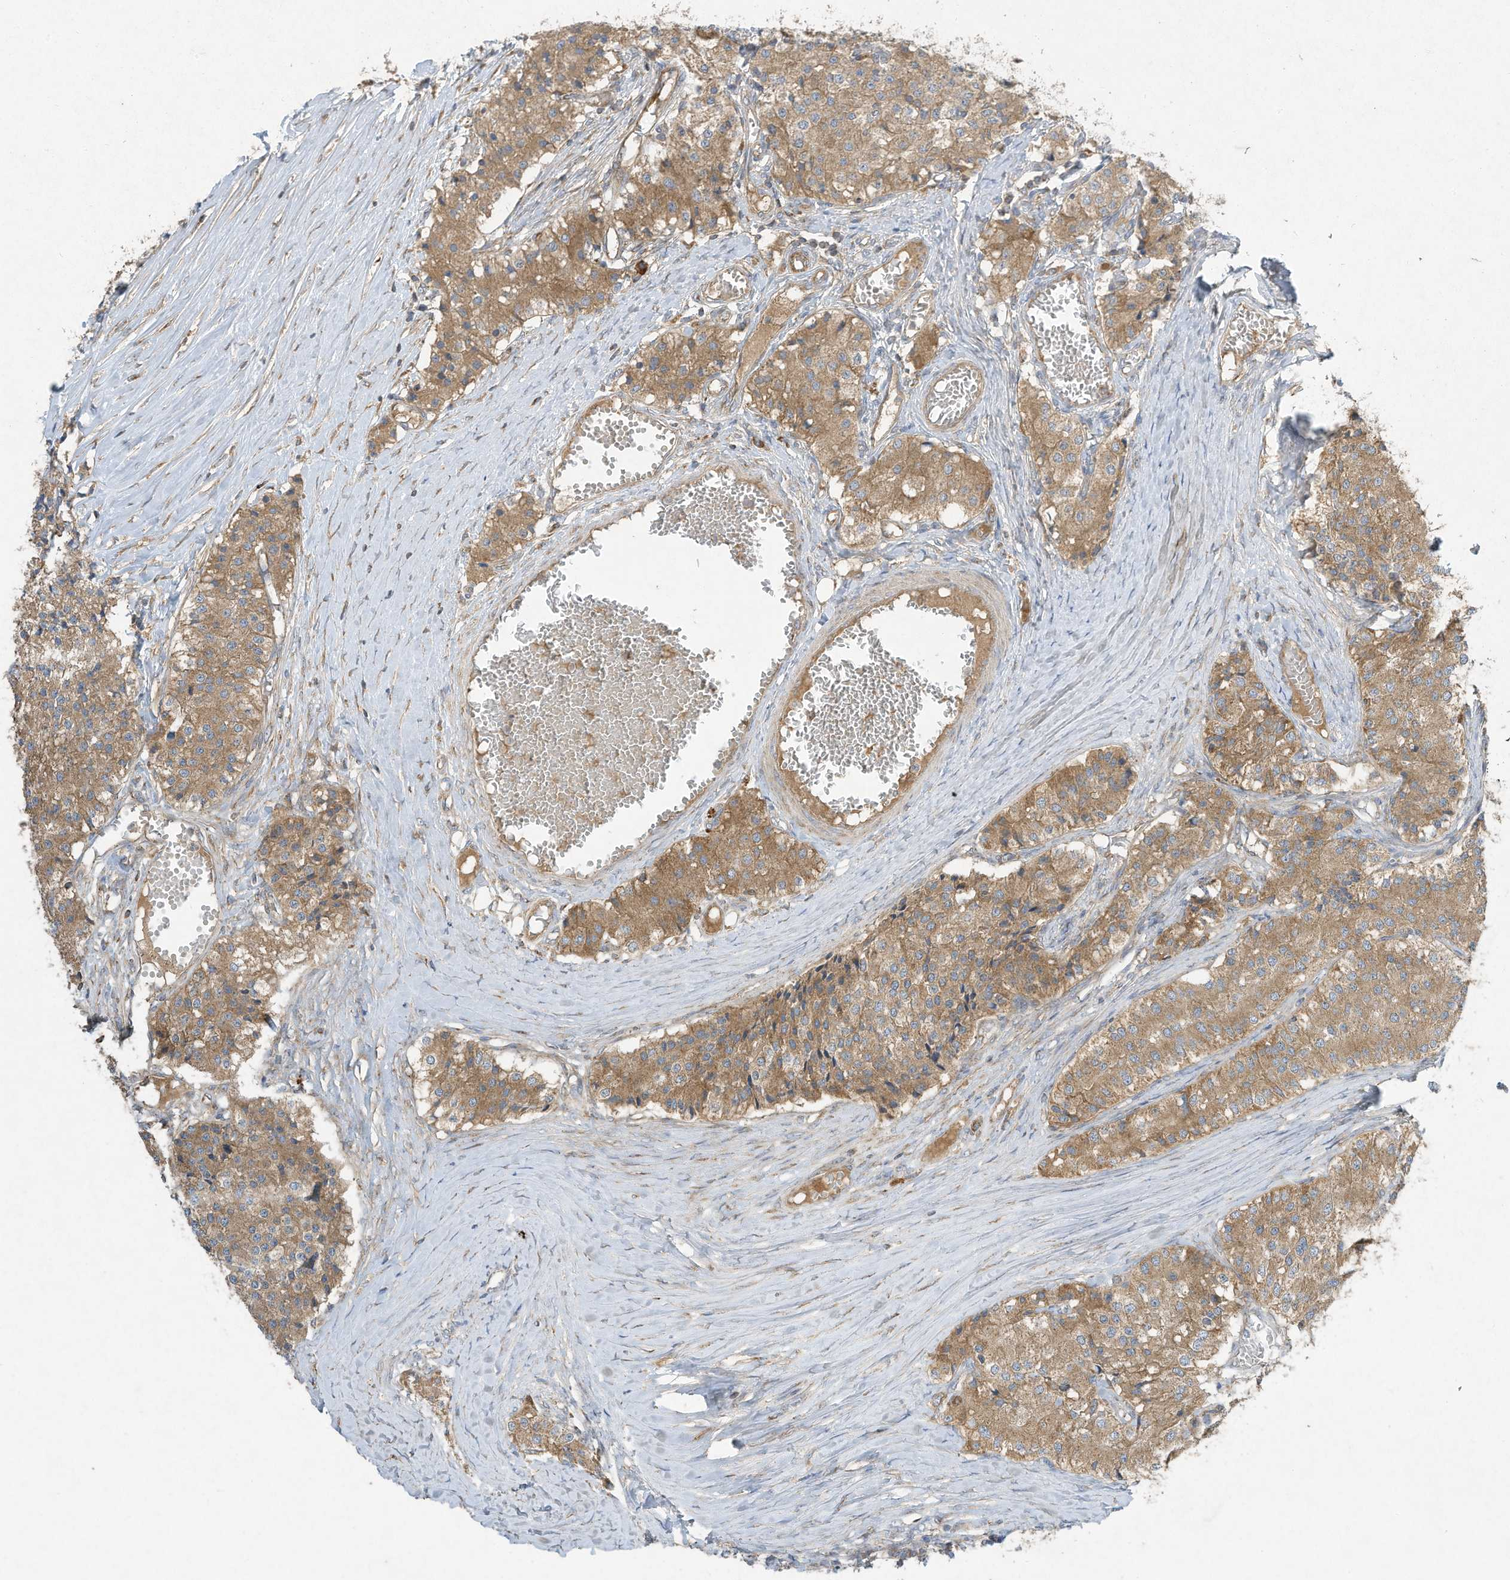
{"staining": {"intensity": "moderate", "quantity": ">75%", "location": "cytoplasmic/membranous"}, "tissue": "carcinoid", "cell_type": "Tumor cells", "image_type": "cancer", "snomed": [{"axis": "morphology", "description": "Carcinoid, malignant, NOS"}, {"axis": "topography", "description": "Colon"}], "caption": "Immunohistochemistry (IHC) image of malignant carcinoid stained for a protein (brown), which reveals medium levels of moderate cytoplasmic/membranous staining in about >75% of tumor cells.", "gene": "SYNJ2", "patient": {"sex": "female", "age": 52}}